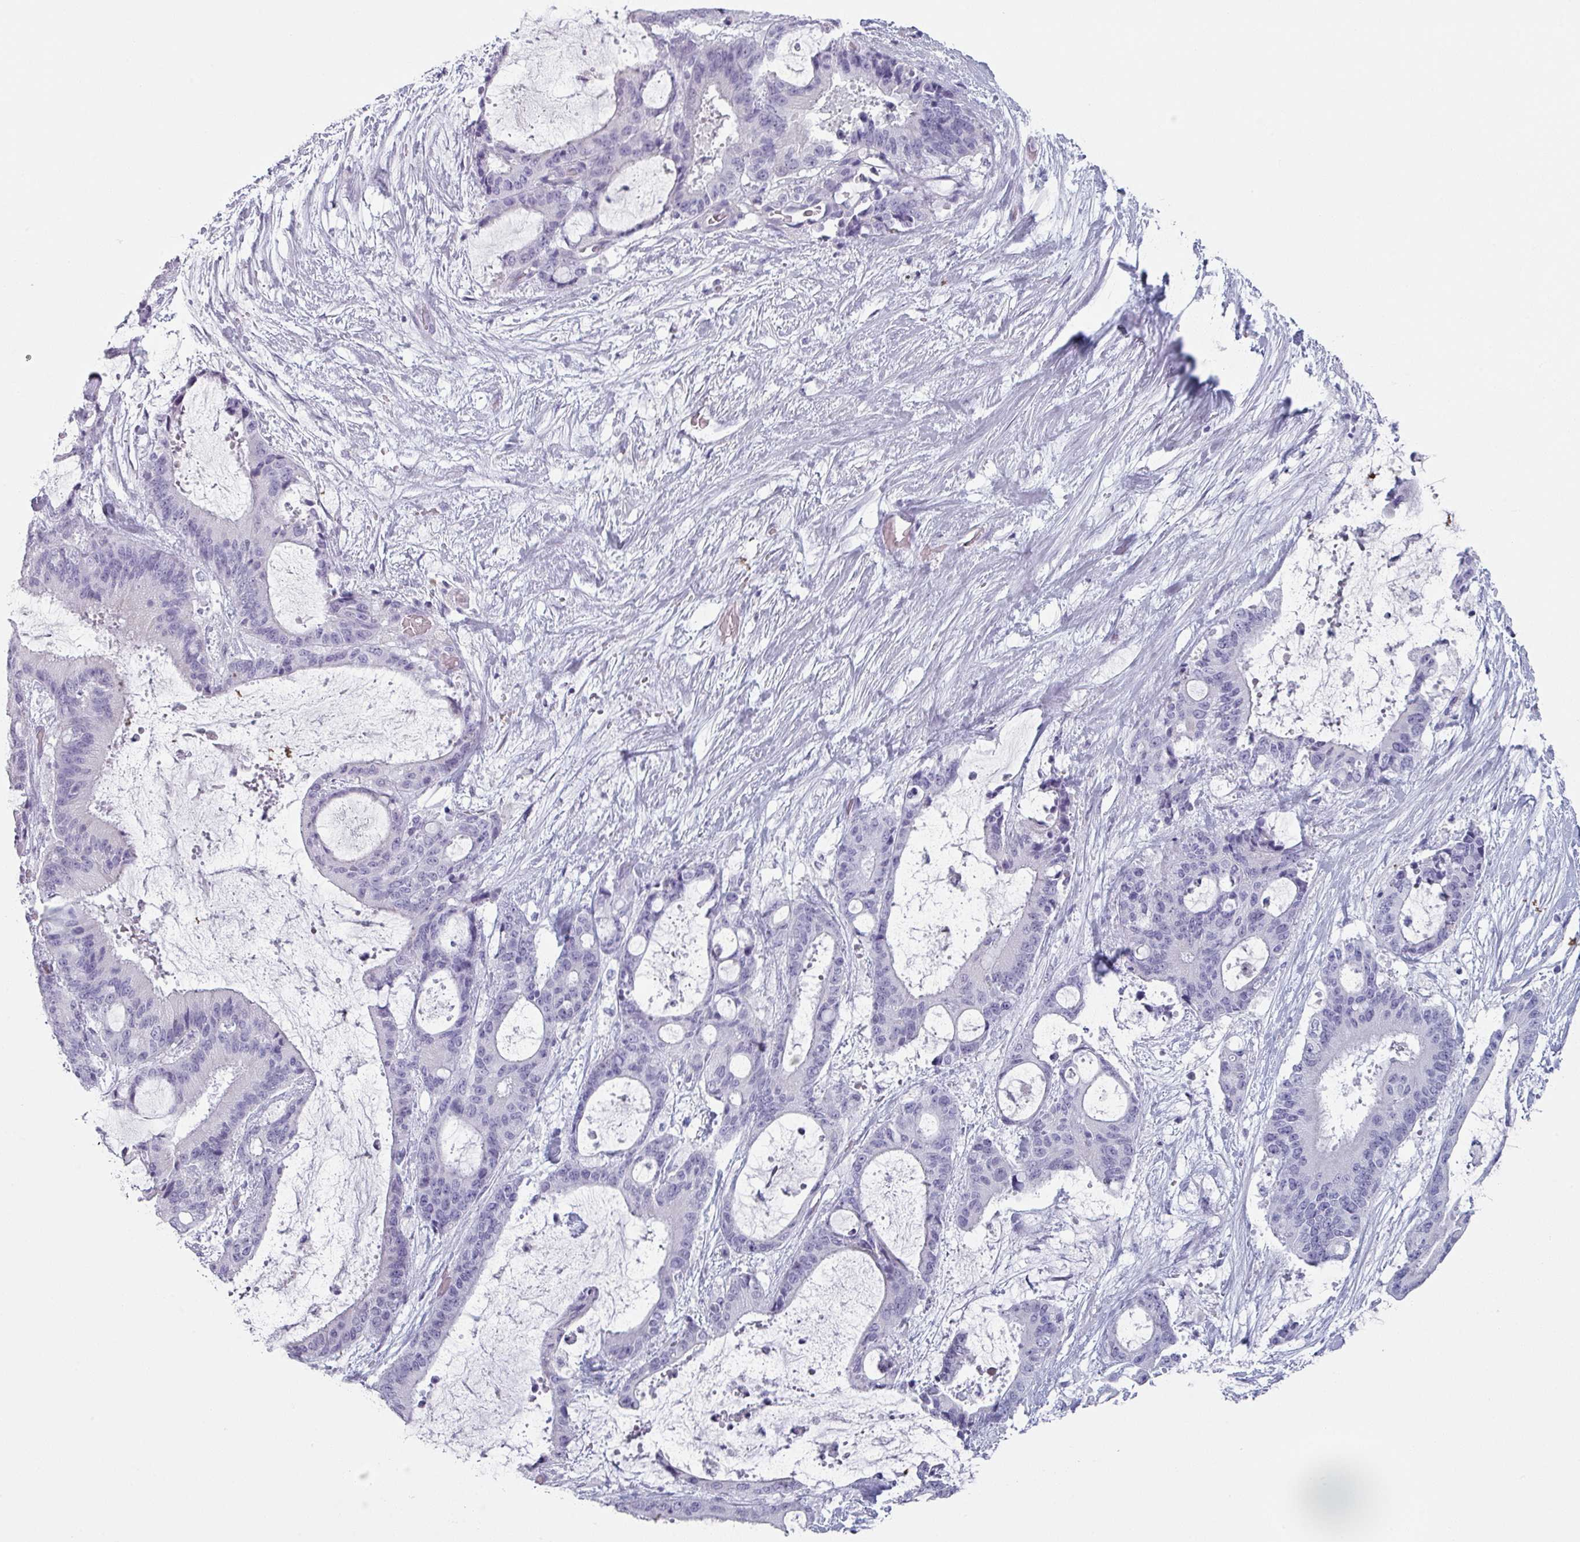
{"staining": {"intensity": "negative", "quantity": "none", "location": "none"}, "tissue": "liver cancer", "cell_type": "Tumor cells", "image_type": "cancer", "snomed": [{"axis": "morphology", "description": "Normal tissue, NOS"}, {"axis": "morphology", "description": "Cholangiocarcinoma"}, {"axis": "topography", "description": "Liver"}, {"axis": "topography", "description": "Peripheral nerve tissue"}], "caption": "Tumor cells are negative for protein expression in human liver cancer (cholangiocarcinoma).", "gene": "SLC35G2", "patient": {"sex": "female", "age": 73}}